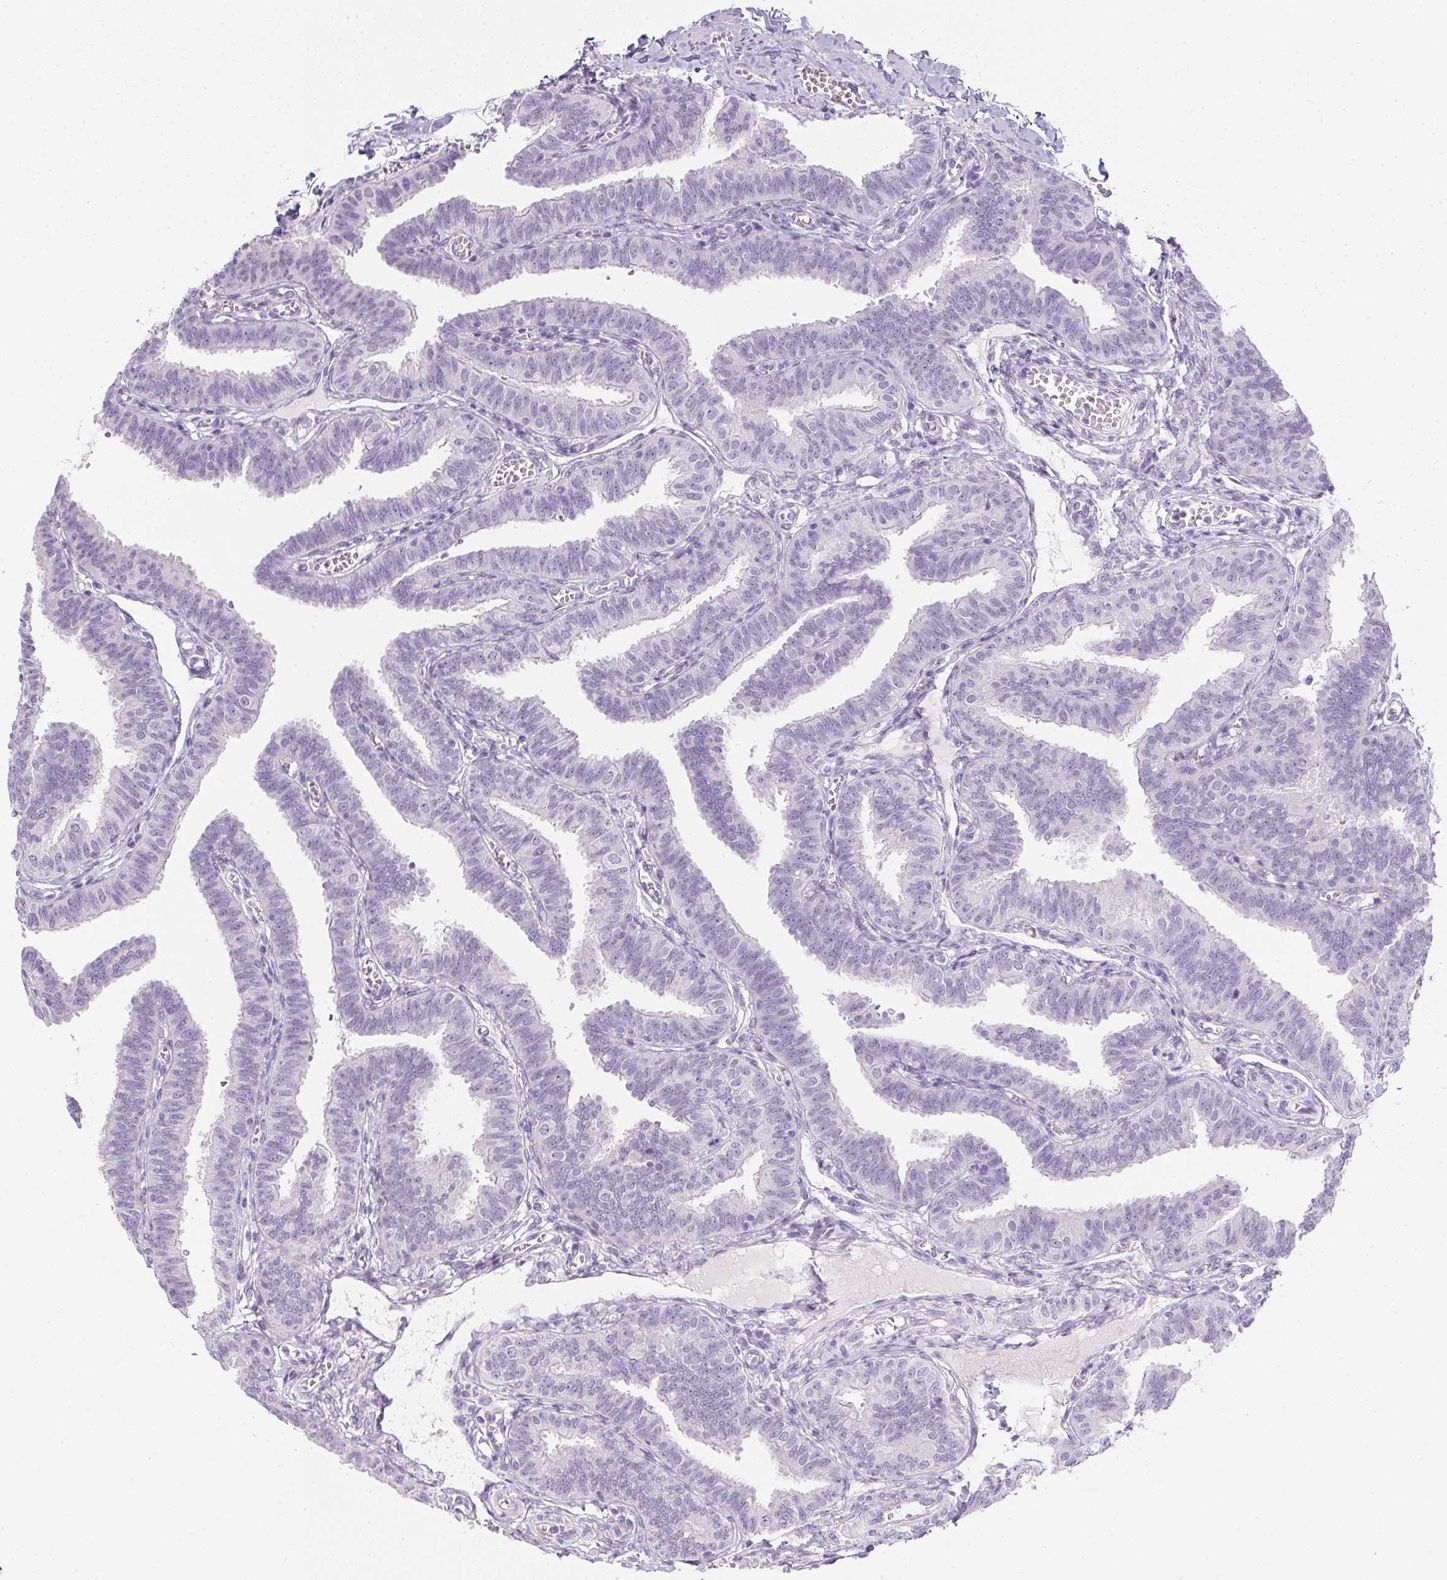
{"staining": {"intensity": "negative", "quantity": "none", "location": "none"}, "tissue": "fallopian tube", "cell_type": "Glandular cells", "image_type": "normal", "snomed": [{"axis": "morphology", "description": "Normal tissue, NOS"}, {"axis": "topography", "description": "Fallopian tube"}], "caption": "This photomicrograph is of unremarkable fallopian tube stained with immunohistochemistry (IHC) to label a protein in brown with the nuclei are counter-stained blue. There is no positivity in glandular cells. (Immunohistochemistry (ihc), brightfield microscopy, high magnification).", "gene": "PPY", "patient": {"sex": "female", "age": 25}}